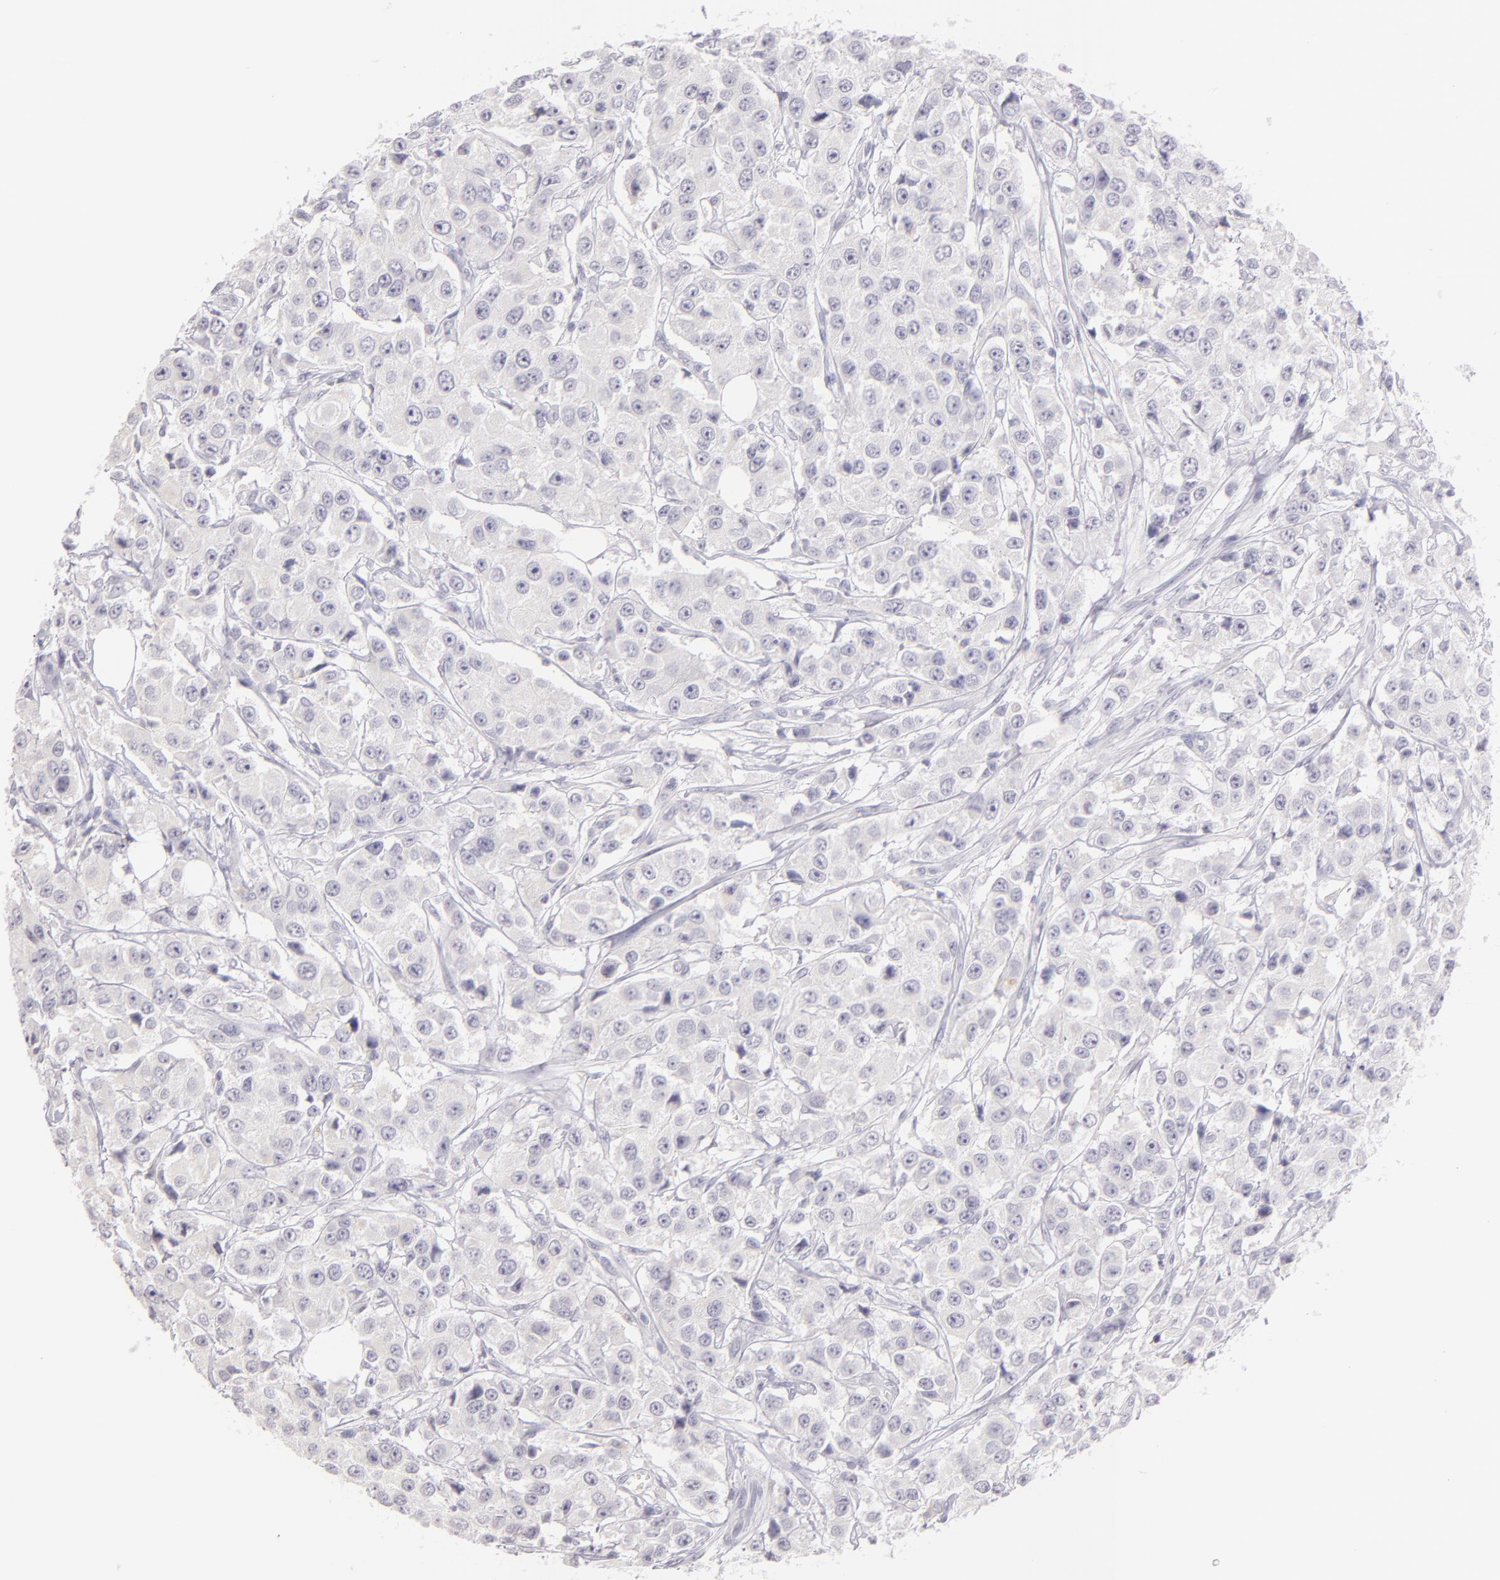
{"staining": {"intensity": "negative", "quantity": "none", "location": "none"}, "tissue": "breast cancer", "cell_type": "Tumor cells", "image_type": "cancer", "snomed": [{"axis": "morphology", "description": "Duct carcinoma"}, {"axis": "topography", "description": "Breast"}], "caption": "Immunohistochemical staining of breast invasive ductal carcinoma displays no significant positivity in tumor cells.", "gene": "IL2RA", "patient": {"sex": "female", "age": 58}}